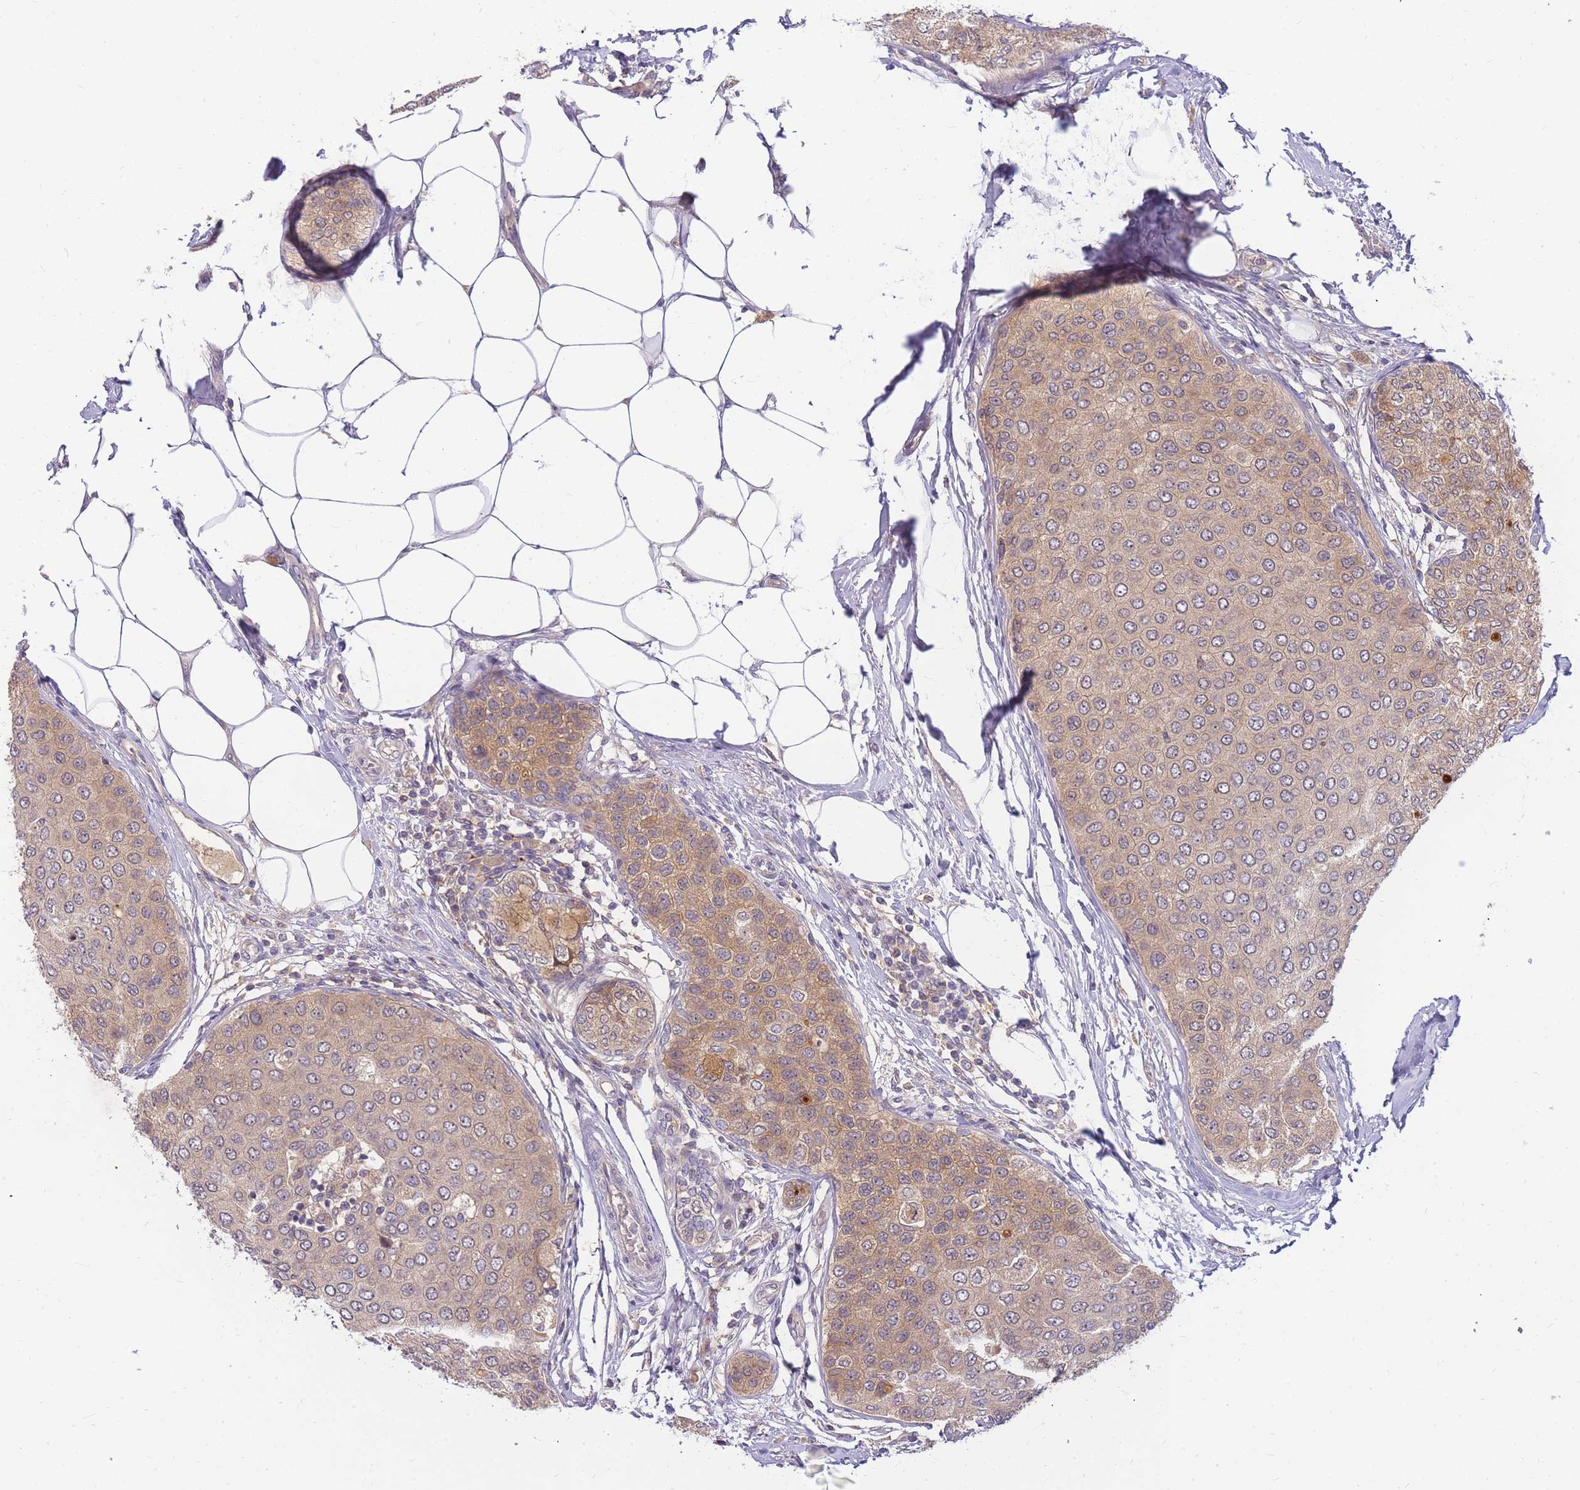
{"staining": {"intensity": "moderate", "quantity": "25%-75%", "location": "cytoplasmic/membranous"}, "tissue": "breast cancer", "cell_type": "Tumor cells", "image_type": "cancer", "snomed": [{"axis": "morphology", "description": "Duct carcinoma"}, {"axis": "topography", "description": "Breast"}], "caption": "Moderate cytoplasmic/membranous staining is appreciated in approximately 25%-75% of tumor cells in breast cancer.", "gene": "ZNF577", "patient": {"sex": "female", "age": 72}}